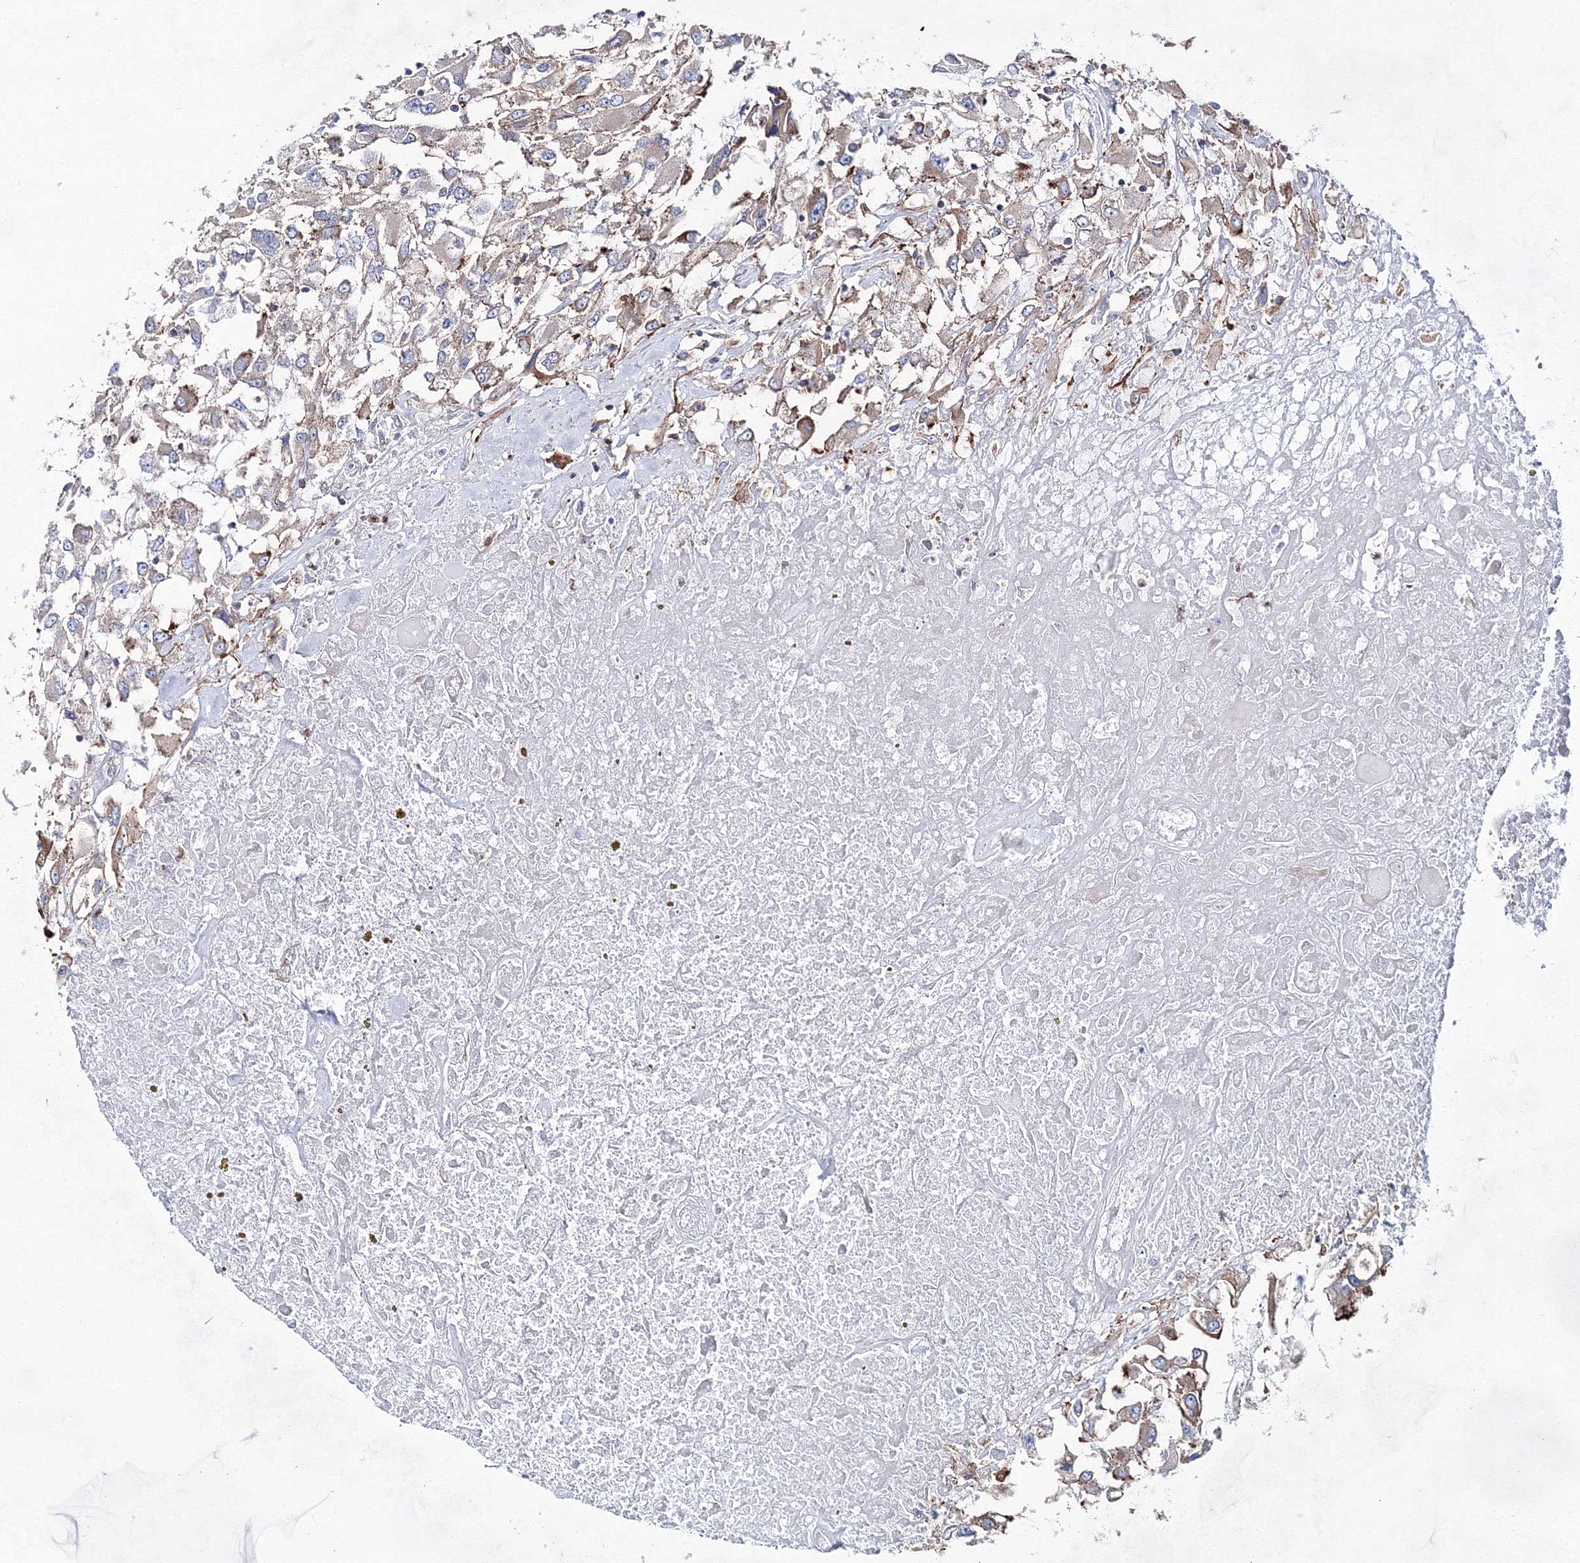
{"staining": {"intensity": "weak", "quantity": "<25%", "location": "cytoplasmic/membranous"}, "tissue": "renal cancer", "cell_type": "Tumor cells", "image_type": "cancer", "snomed": [{"axis": "morphology", "description": "Adenocarcinoma, NOS"}, {"axis": "topography", "description": "Kidney"}], "caption": "This is an IHC photomicrograph of renal adenocarcinoma. There is no staining in tumor cells.", "gene": "ANKRD37", "patient": {"sex": "female", "age": 52}}